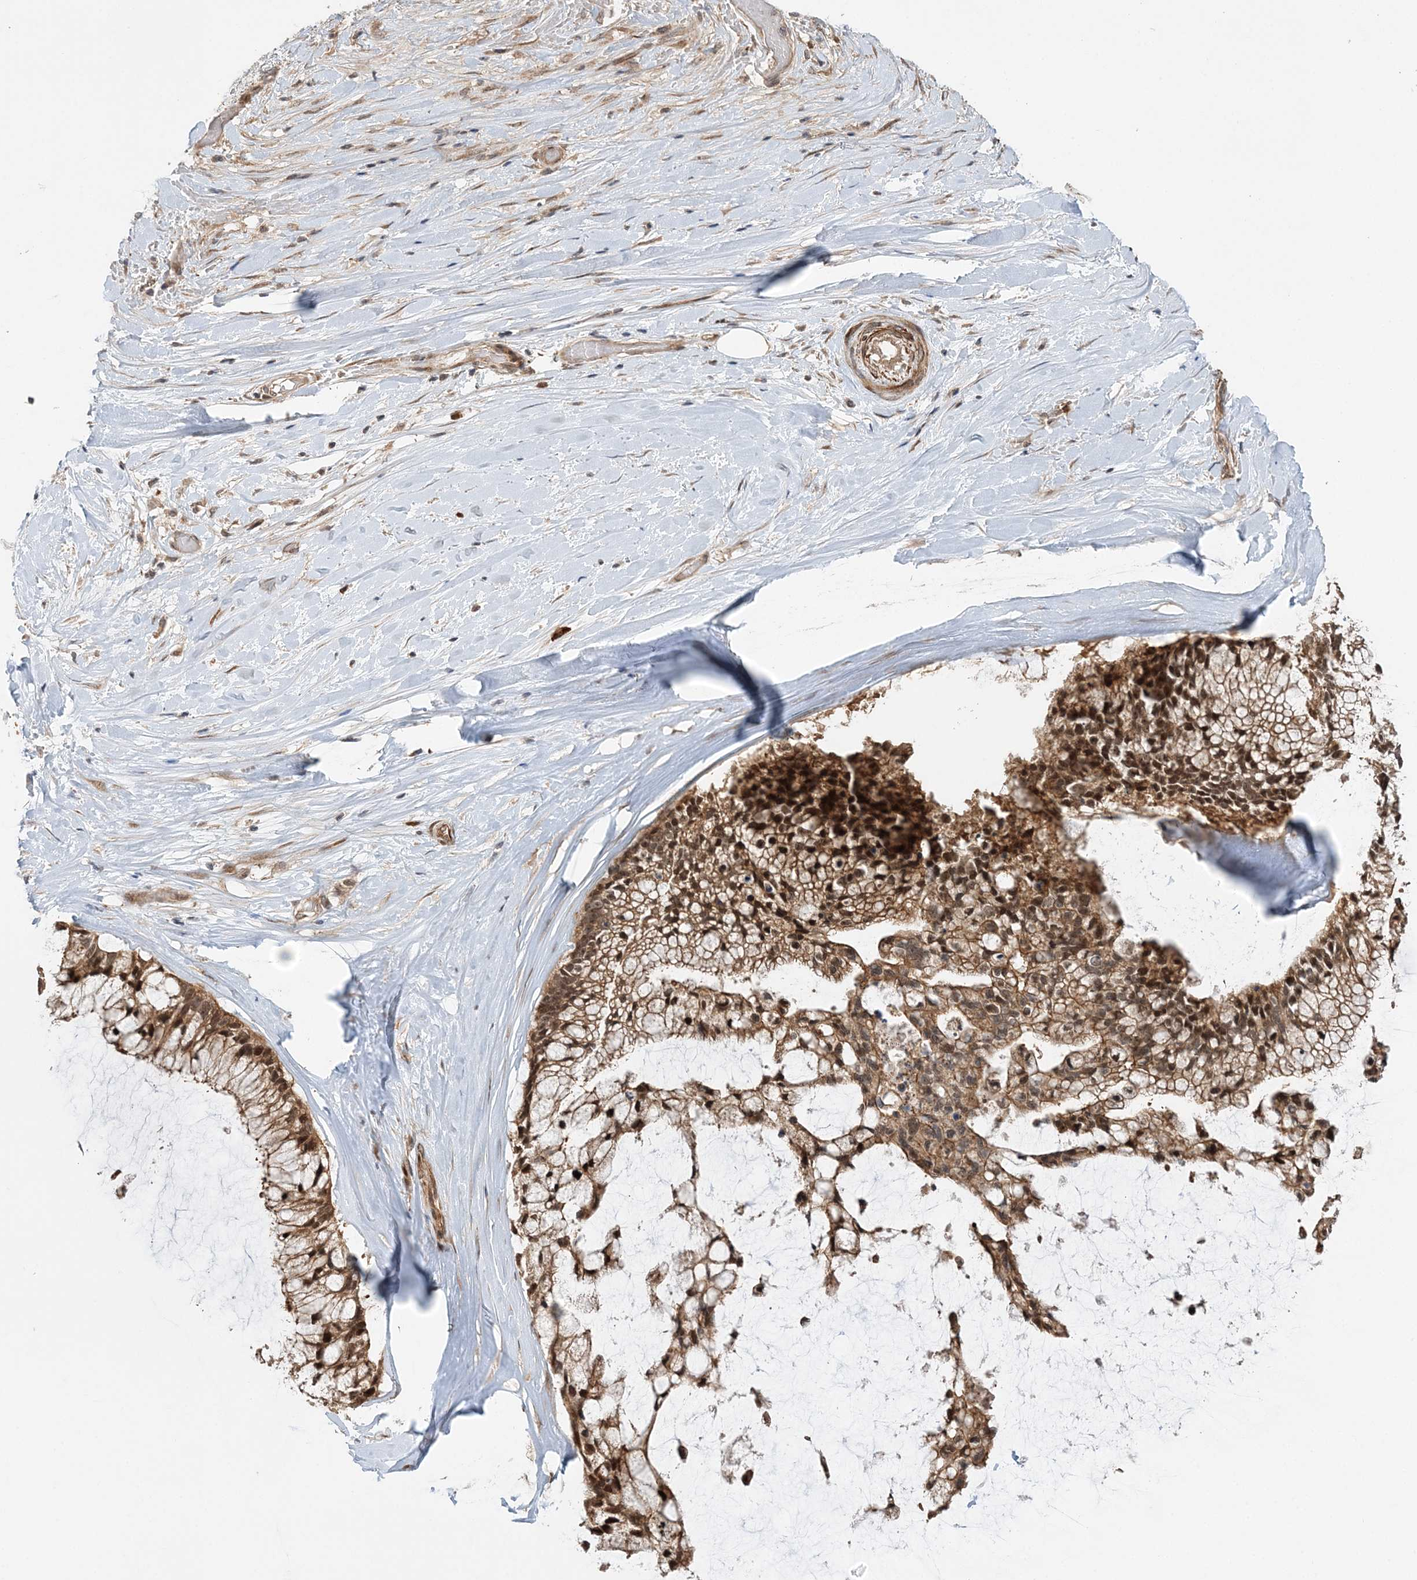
{"staining": {"intensity": "moderate", "quantity": ">75%", "location": "cytoplasmic/membranous,nuclear"}, "tissue": "ovarian cancer", "cell_type": "Tumor cells", "image_type": "cancer", "snomed": [{"axis": "morphology", "description": "Cystadenocarcinoma, mucinous, NOS"}, {"axis": "topography", "description": "Ovary"}], "caption": "Immunohistochemistry of mucinous cystadenocarcinoma (ovarian) reveals medium levels of moderate cytoplasmic/membranous and nuclear expression in about >75% of tumor cells.", "gene": "UBTD2", "patient": {"sex": "female", "age": 39}}